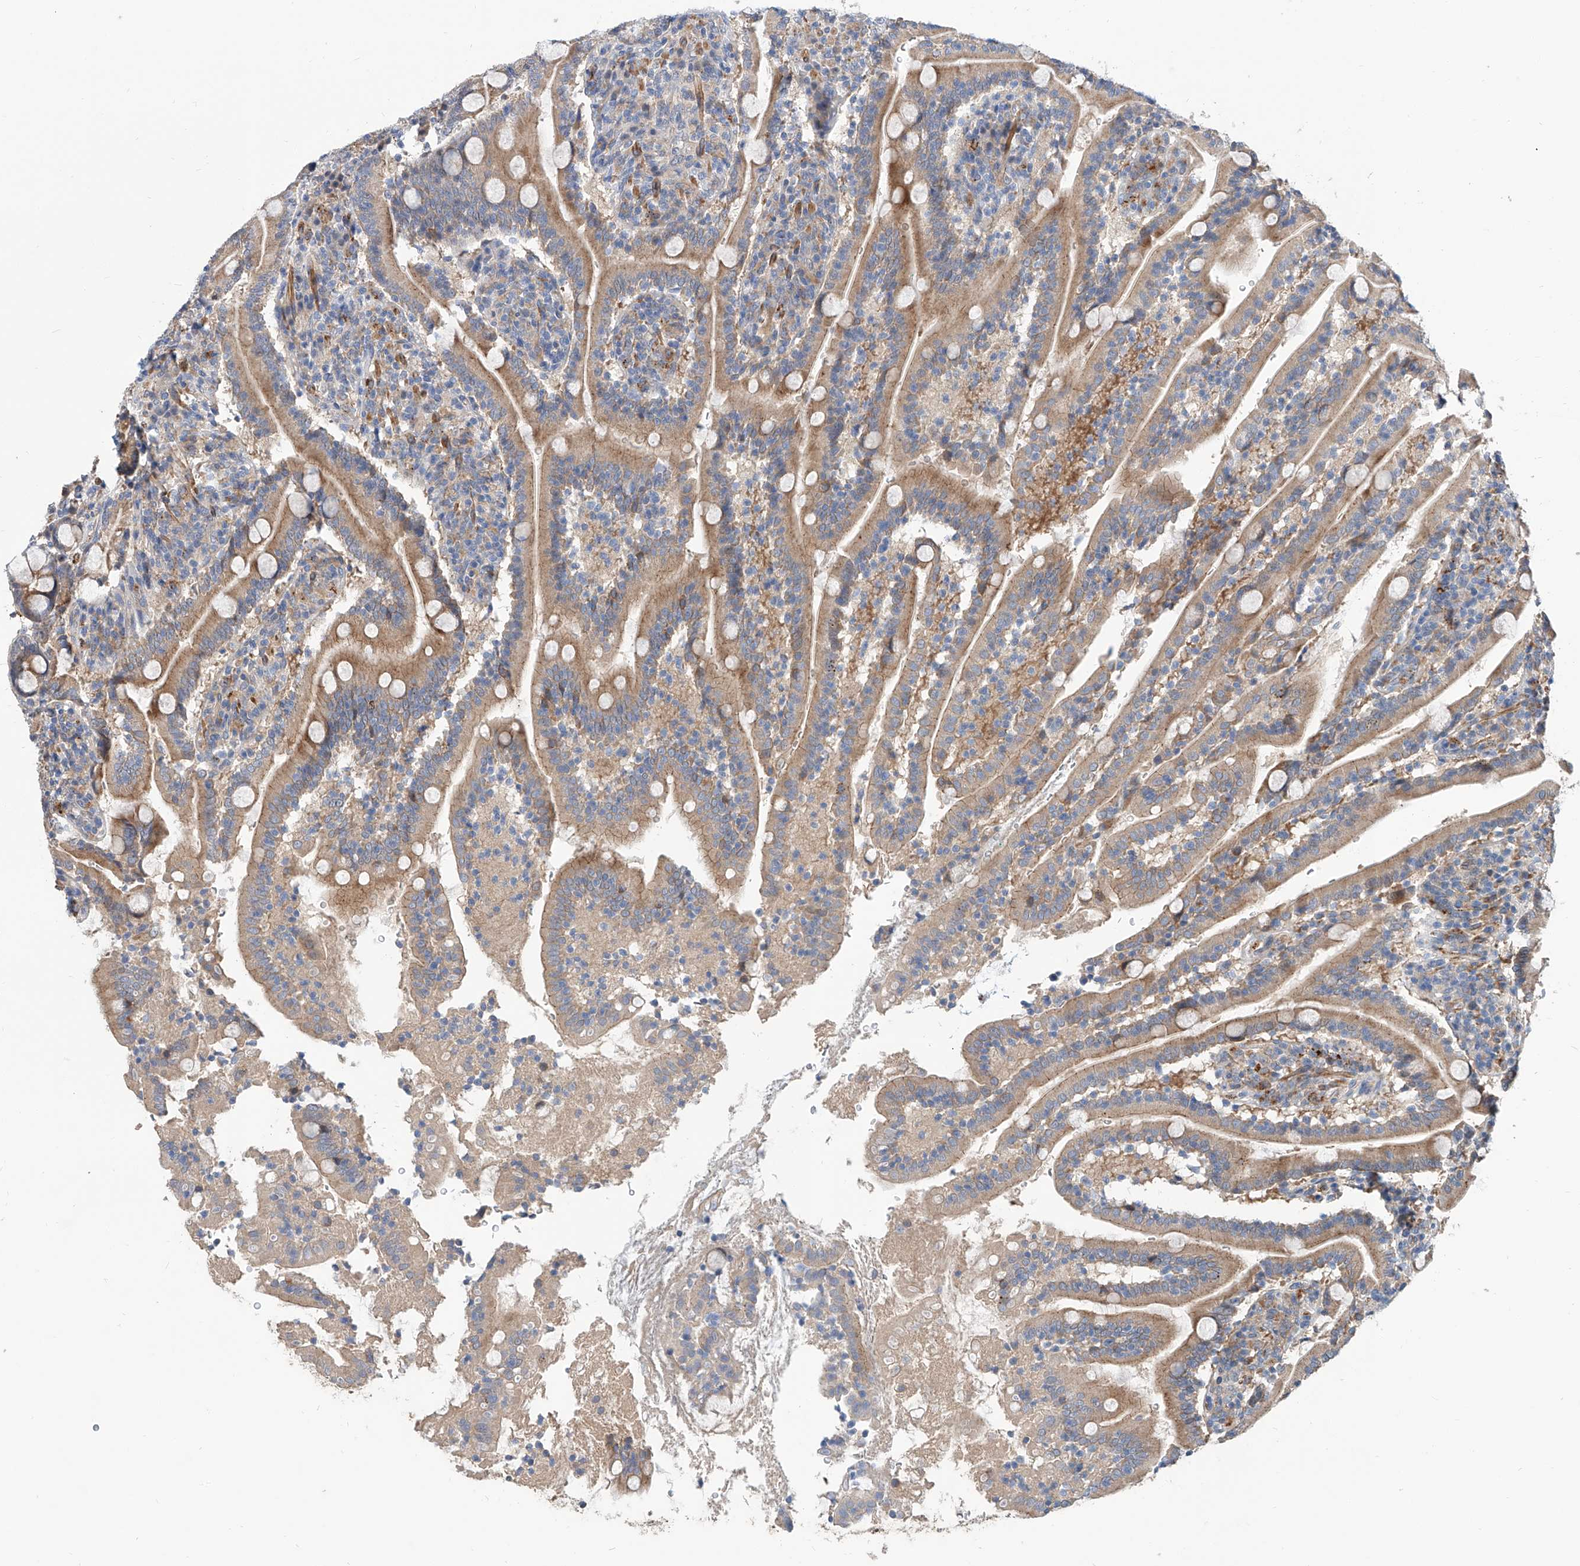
{"staining": {"intensity": "moderate", "quantity": ">75%", "location": "cytoplasmic/membranous"}, "tissue": "duodenum", "cell_type": "Glandular cells", "image_type": "normal", "snomed": [{"axis": "morphology", "description": "Normal tissue, NOS"}, {"axis": "topography", "description": "Duodenum"}], "caption": "Immunohistochemical staining of normal human duodenum exhibits moderate cytoplasmic/membranous protein expression in about >75% of glandular cells.", "gene": "MAGEE2", "patient": {"sex": "male", "age": 35}}